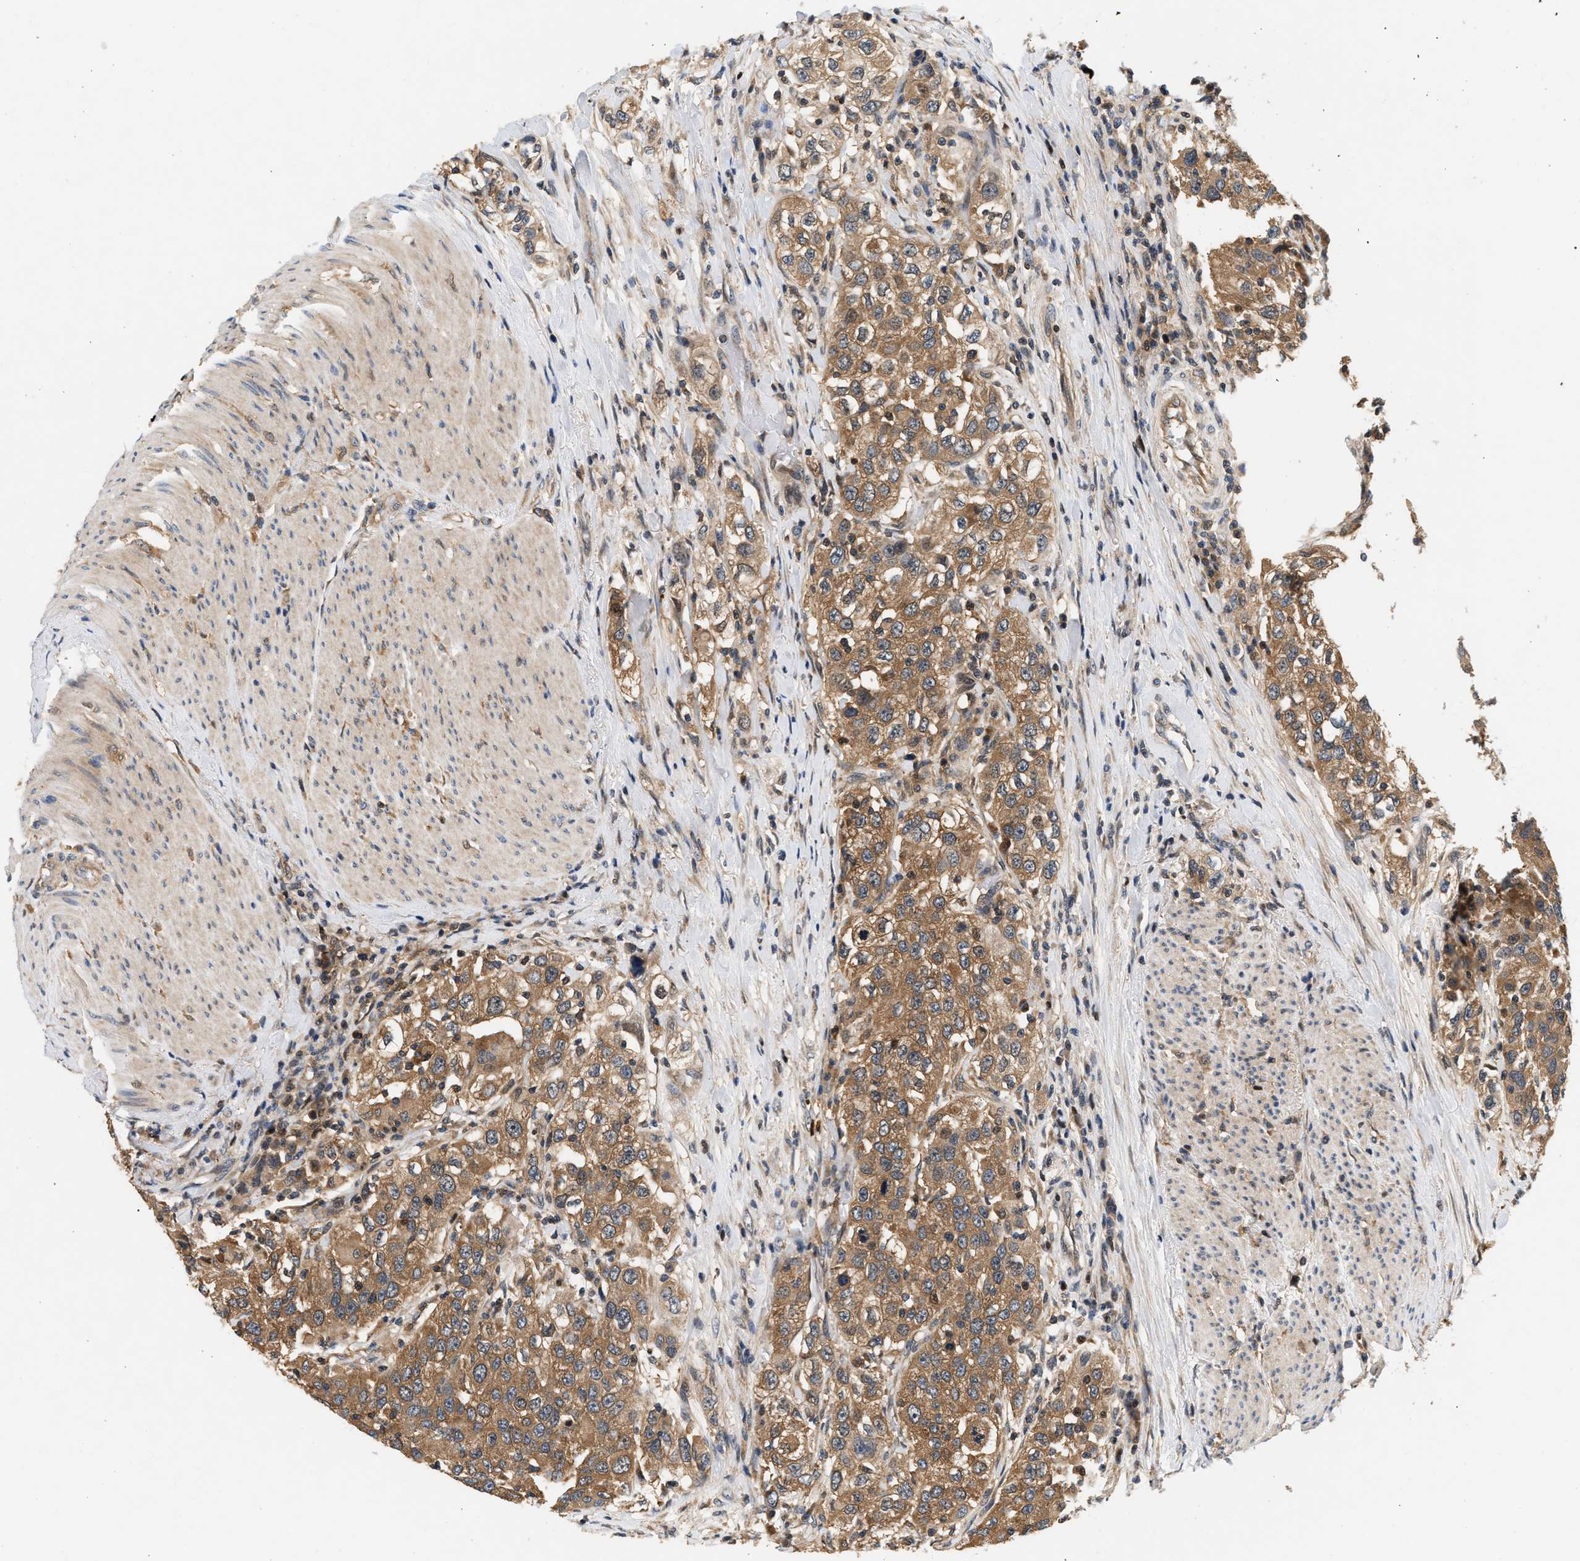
{"staining": {"intensity": "moderate", "quantity": ">75%", "location": "cytoplasmic/membranous"}, "tissue": "urothelial cancer", "cell_type": "Tumor cells", "image_type": "cancer", "snomed": [{"axis": "morphology", "description": "Urothelial carcinoma, High grade"}, {"axis": "topography", "description": "Urinary bladder"}], "caption": "High-magnification brightfield microscopy of urothelial carcinoma (high-grade) stained with DAB (3,3'-diaminobenzidine) (brown) and counterstained with hematoxylin (blue). tumor cells exhibit moderate cytoplasmic/membranous staining is appreciated in approximately>75% of cells.", "gene": "FAM78A", "patient": {"sex": "female", "age": 80}}